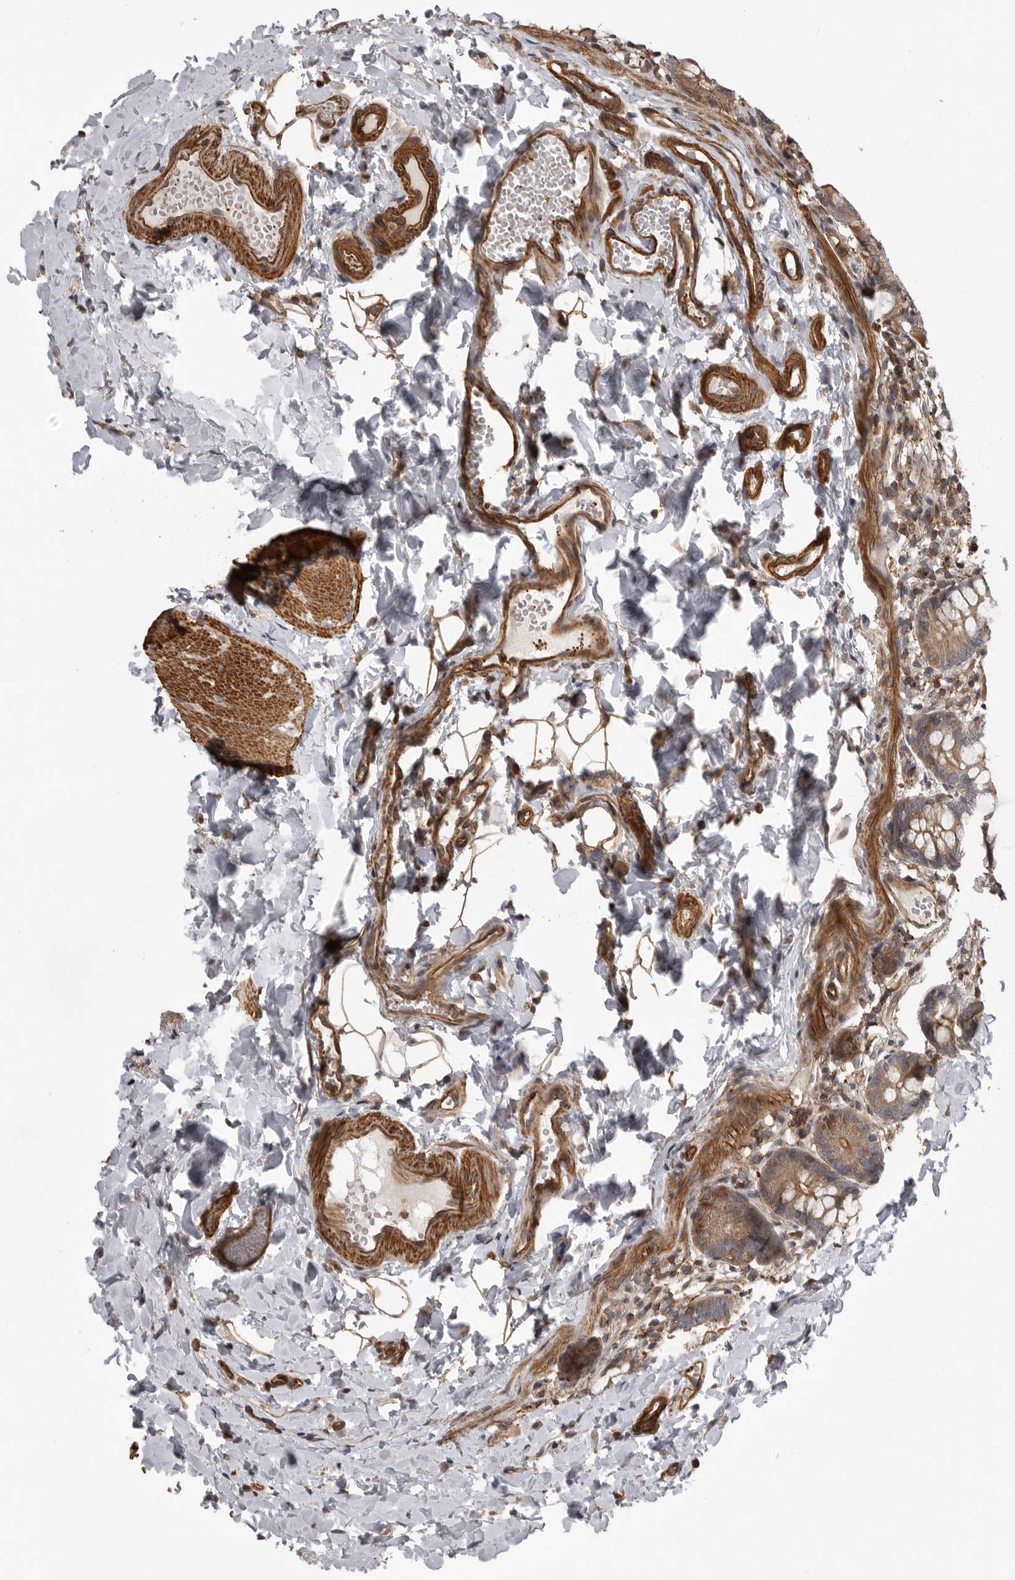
{"staining": {"intensity": "moderate", "quantity": ">75%", "location": "cytoplasmic/membranous"}, "tissue": "small intestine", "cell_type": "Glandular cells", "image_type": "normal", "snomed": [{"axis": "morphology", "description": "Normal tissue, NOS"}, {"axis": "topography", "description": "Small intestine"}], "caption": "Immunohistochemical staining of normal human small intestine reveals moderate cytoplasmic/membranous protein staining in about >75% of glandular cells. Using DAB (brown) and hematoxylin (blue) stains, captured at high magnification using brightfield microscopy.", "gene": "TRIM56", "patient": {"sex": "male", "age": 7}}